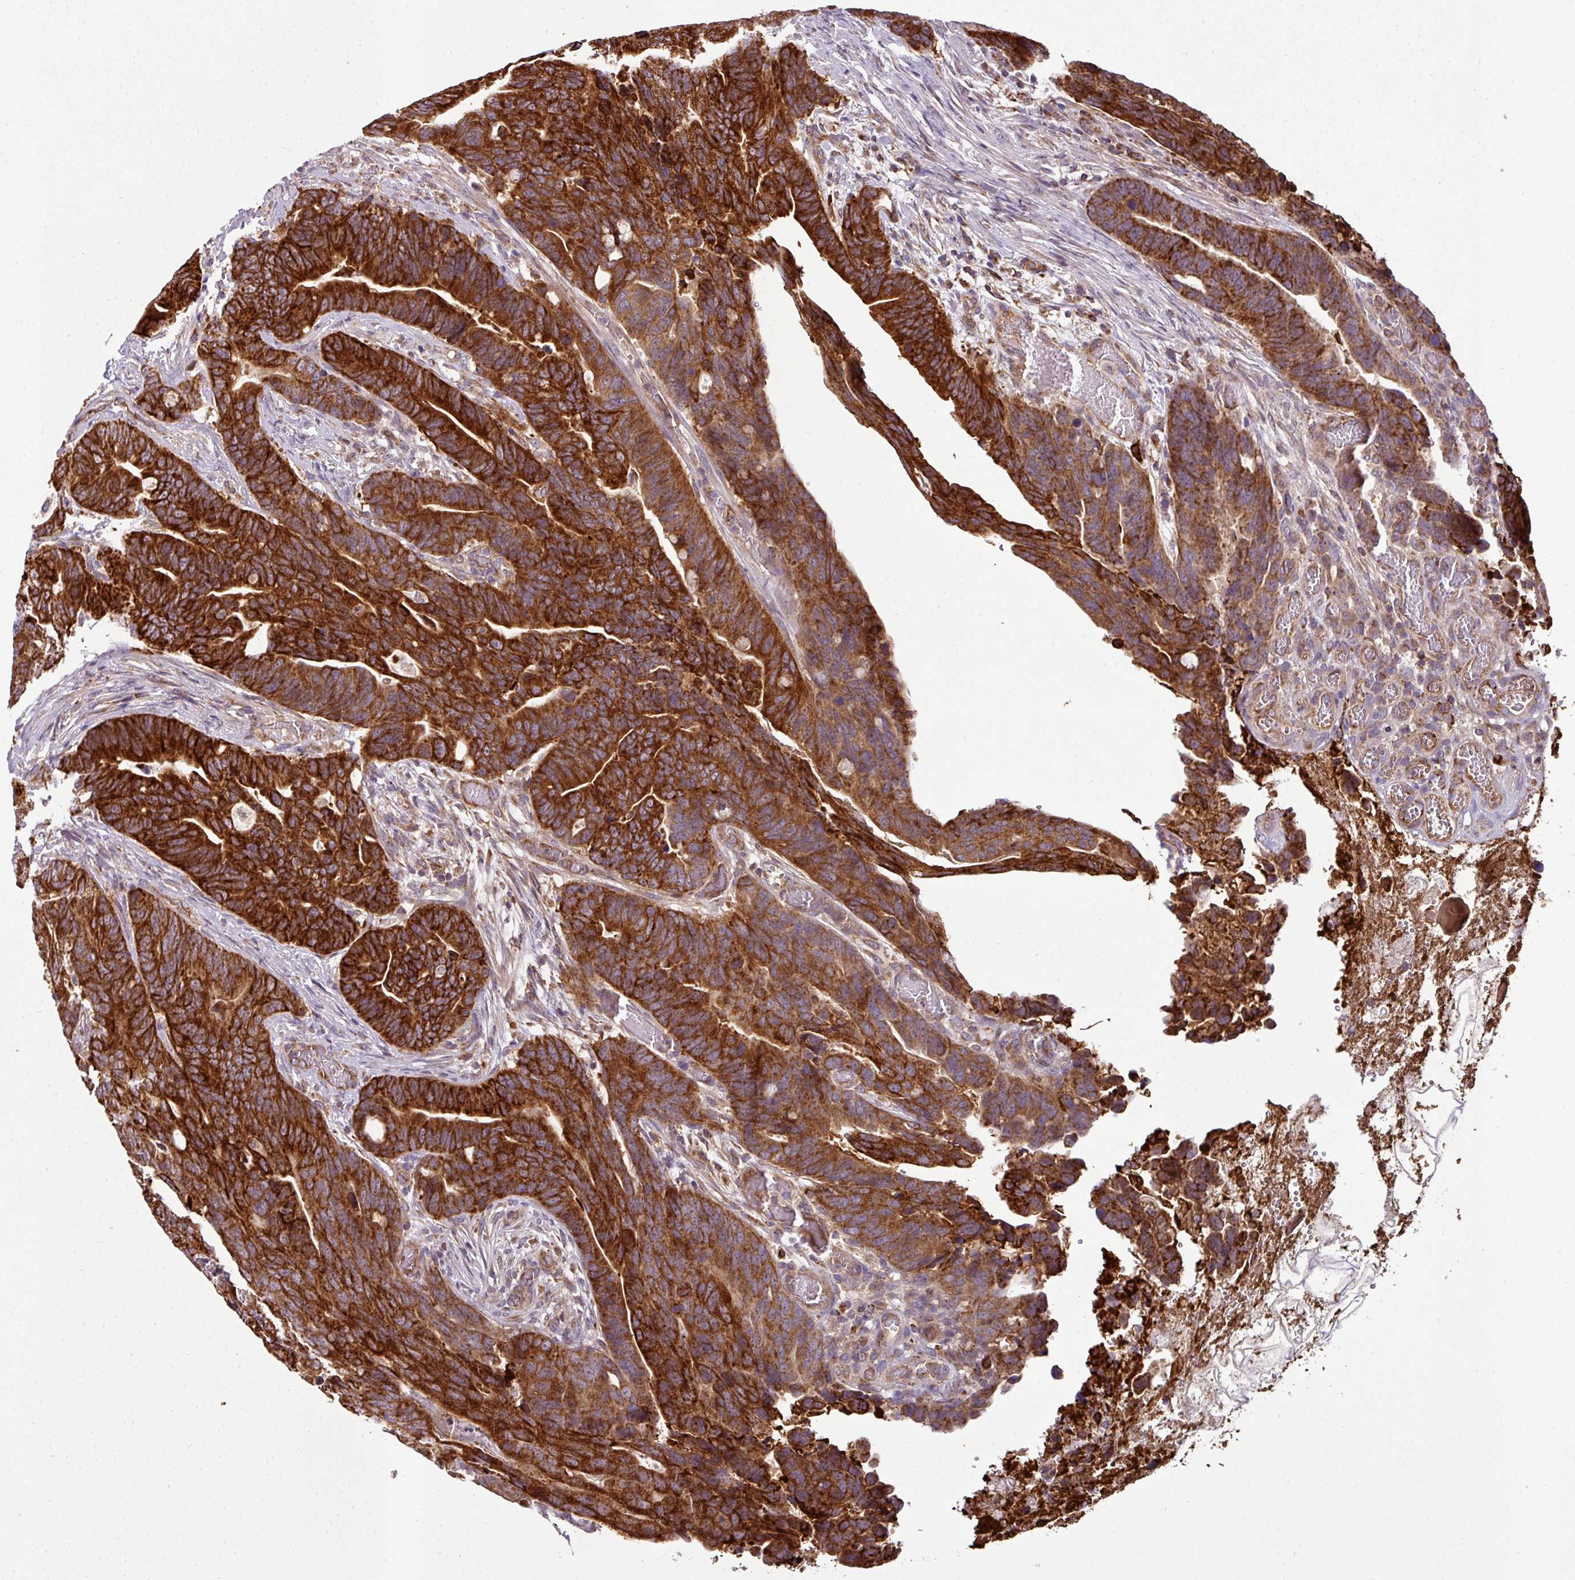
{"staining": {"intensity": "strong", "quantity": ">75%", "location": "cytoplasmic/membranous"}, "tissue": "colorectal cancer", "cell_type": "Tumor cells", "image_type": "cancer", "snomed": [{"axis": "morphology", "description": "Adenocarcinoma, NOS"}, {"axis": "topography", "description": "Colon"}], "caption": "Brown immunohistochemical staining in human colorectal cancer exhibits strong cytoplasmic/membranous expression in about >75% of tumor cells.", "gene": "PRELID3B", "patient": {"sex": "female", "age": 82}}